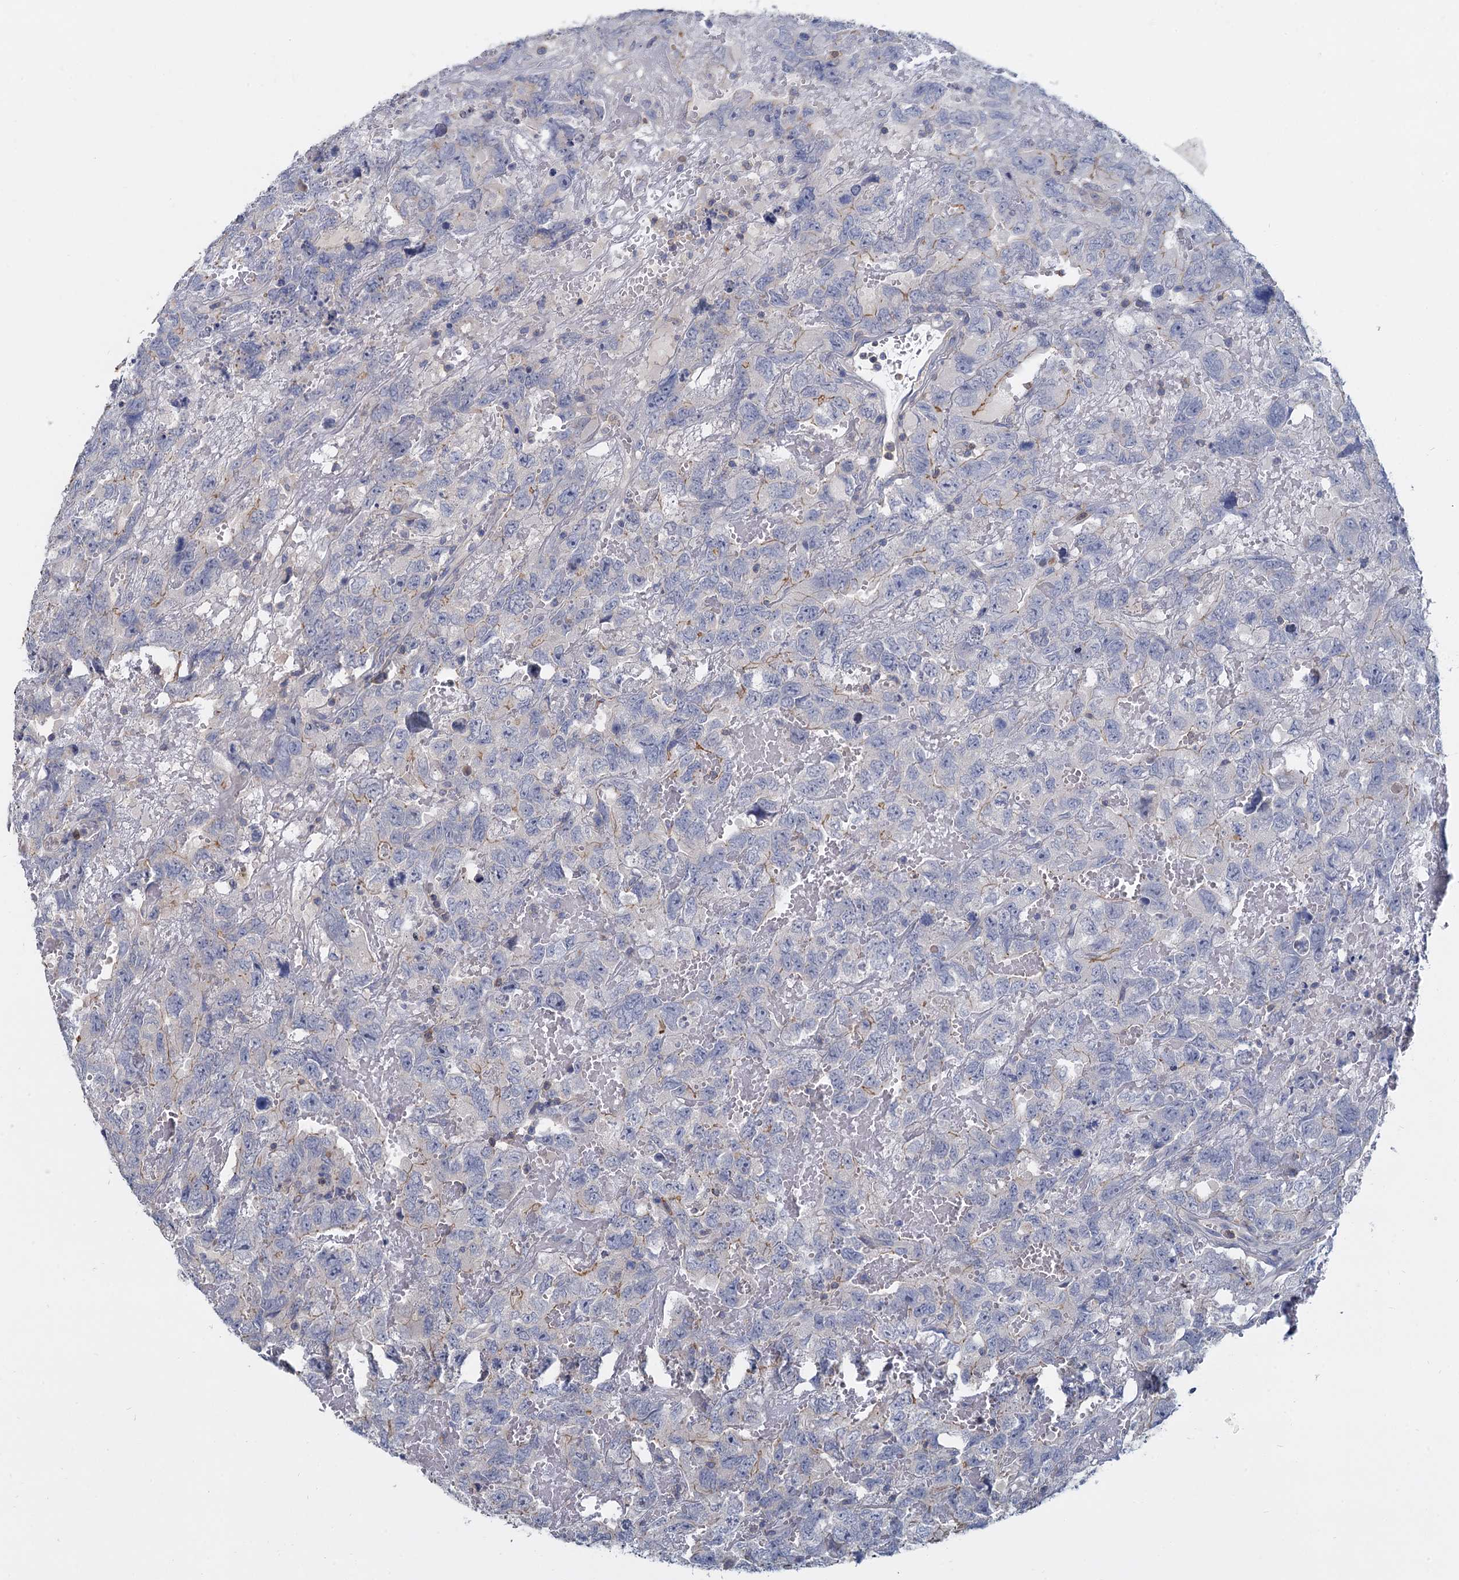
{"staining": {"intensity": "weak", "quantity": "<25%", "location": "cytoplasmic/membranous"}, "tissue": "testis cancer", "cell_type": "Tumor cells", "image_type": "cancer", "snomed": [{"axis": "morphology", "description": "Carcinoma, Embryonal, NOS"}, {"axis": "topography", "description": "Testis"}], "caption": "IHC histopathology image of human testis embryonal carcinoma stained for a protein (brown), which reveals no staining in tumor cells.", "gene": "ACSM3", "patient": {"sex": "male", "age": 45}}